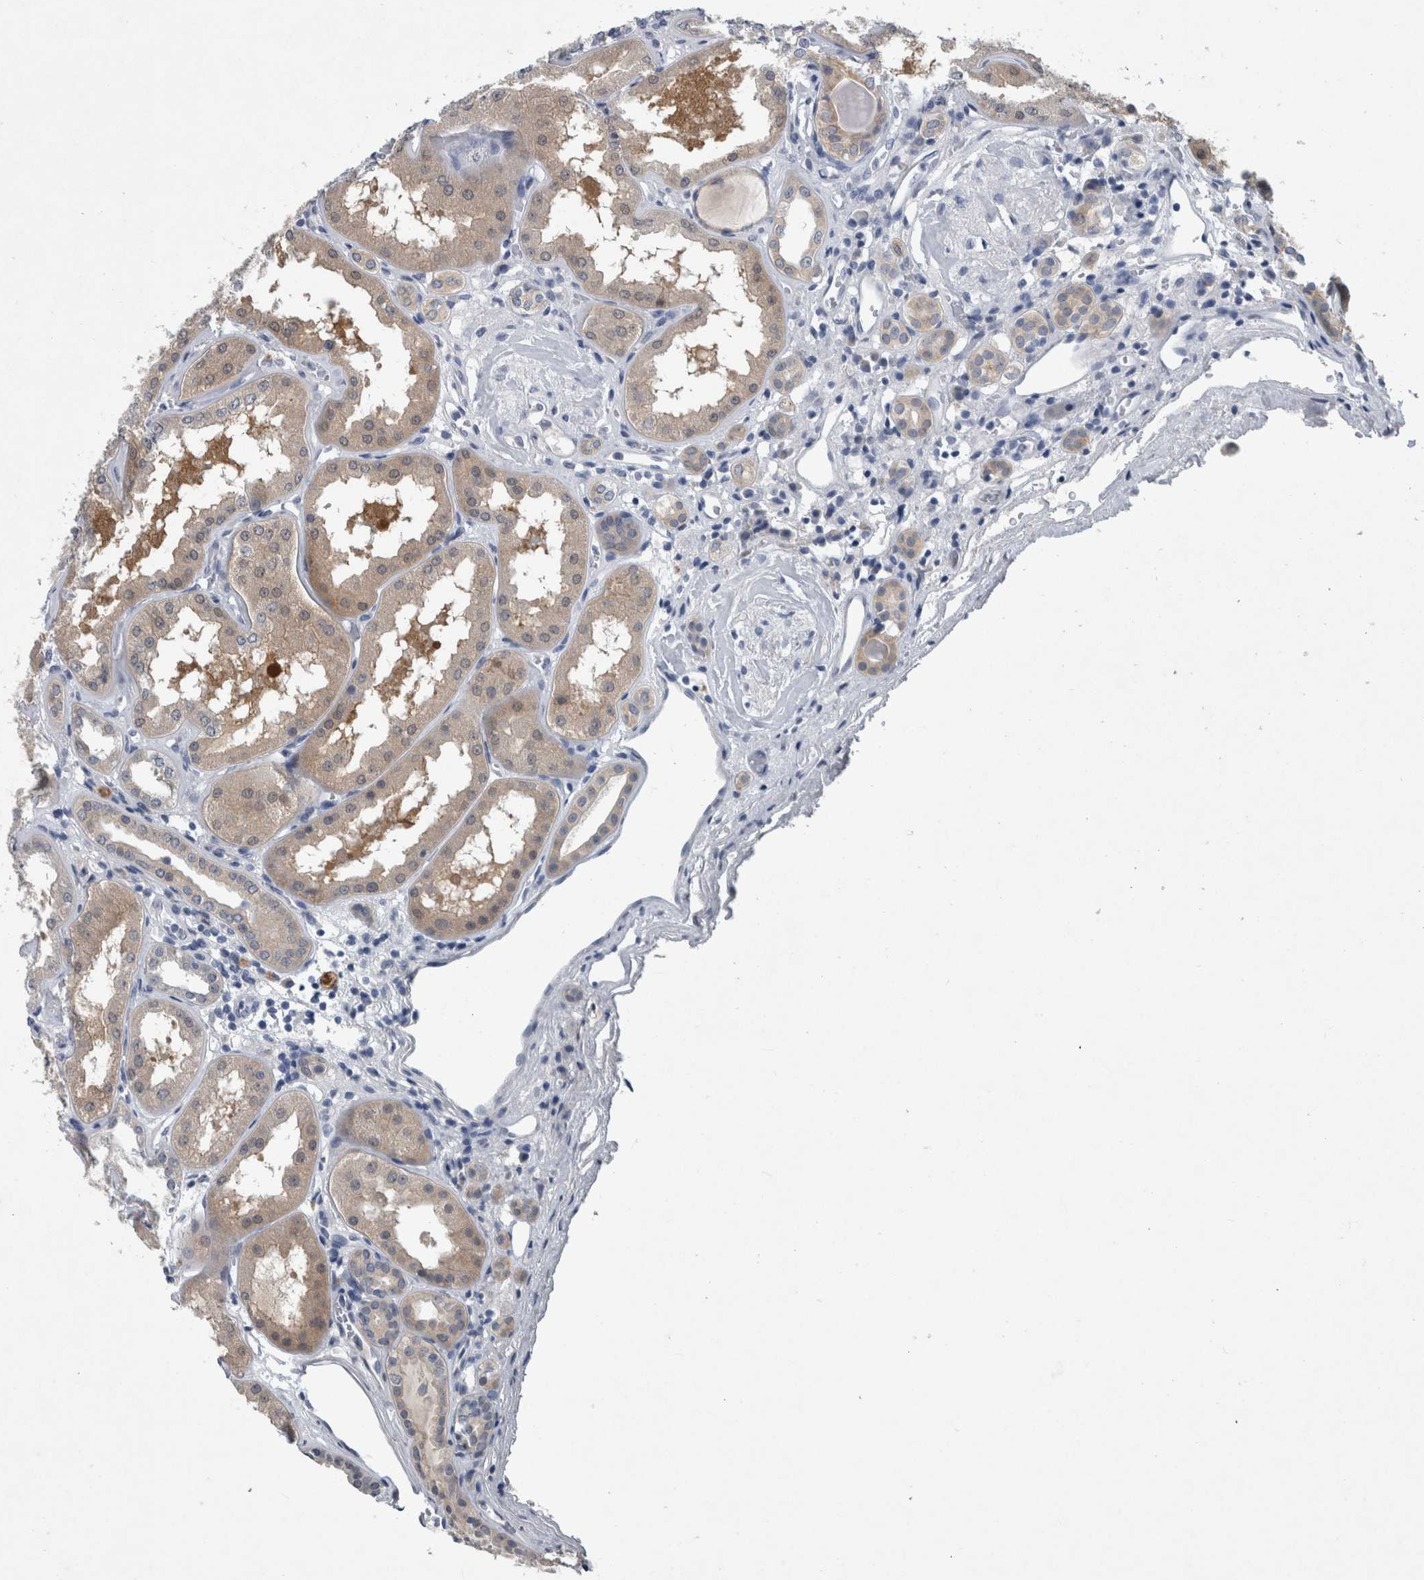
{"staining": {"intensity": "negative", "quantity": "none", "location": "none"}, "tissue": "kidney", "cell_type": "Cells in glomeruli", "image_type": "normal", "snomed": [{"axis": "morphology", "description": "Normal tissue, NOS"}, {"axis": "topography", "description": "Kidney"}], "caption": "High magnification brightfield microscopy of benign kidney stained with DAB (brown) and counterstained with hematoxylin (blue): cells in glomeruli show no significant staining.", "gene": "FAM83H", "patient": {"sex": "female", "age": 56}}